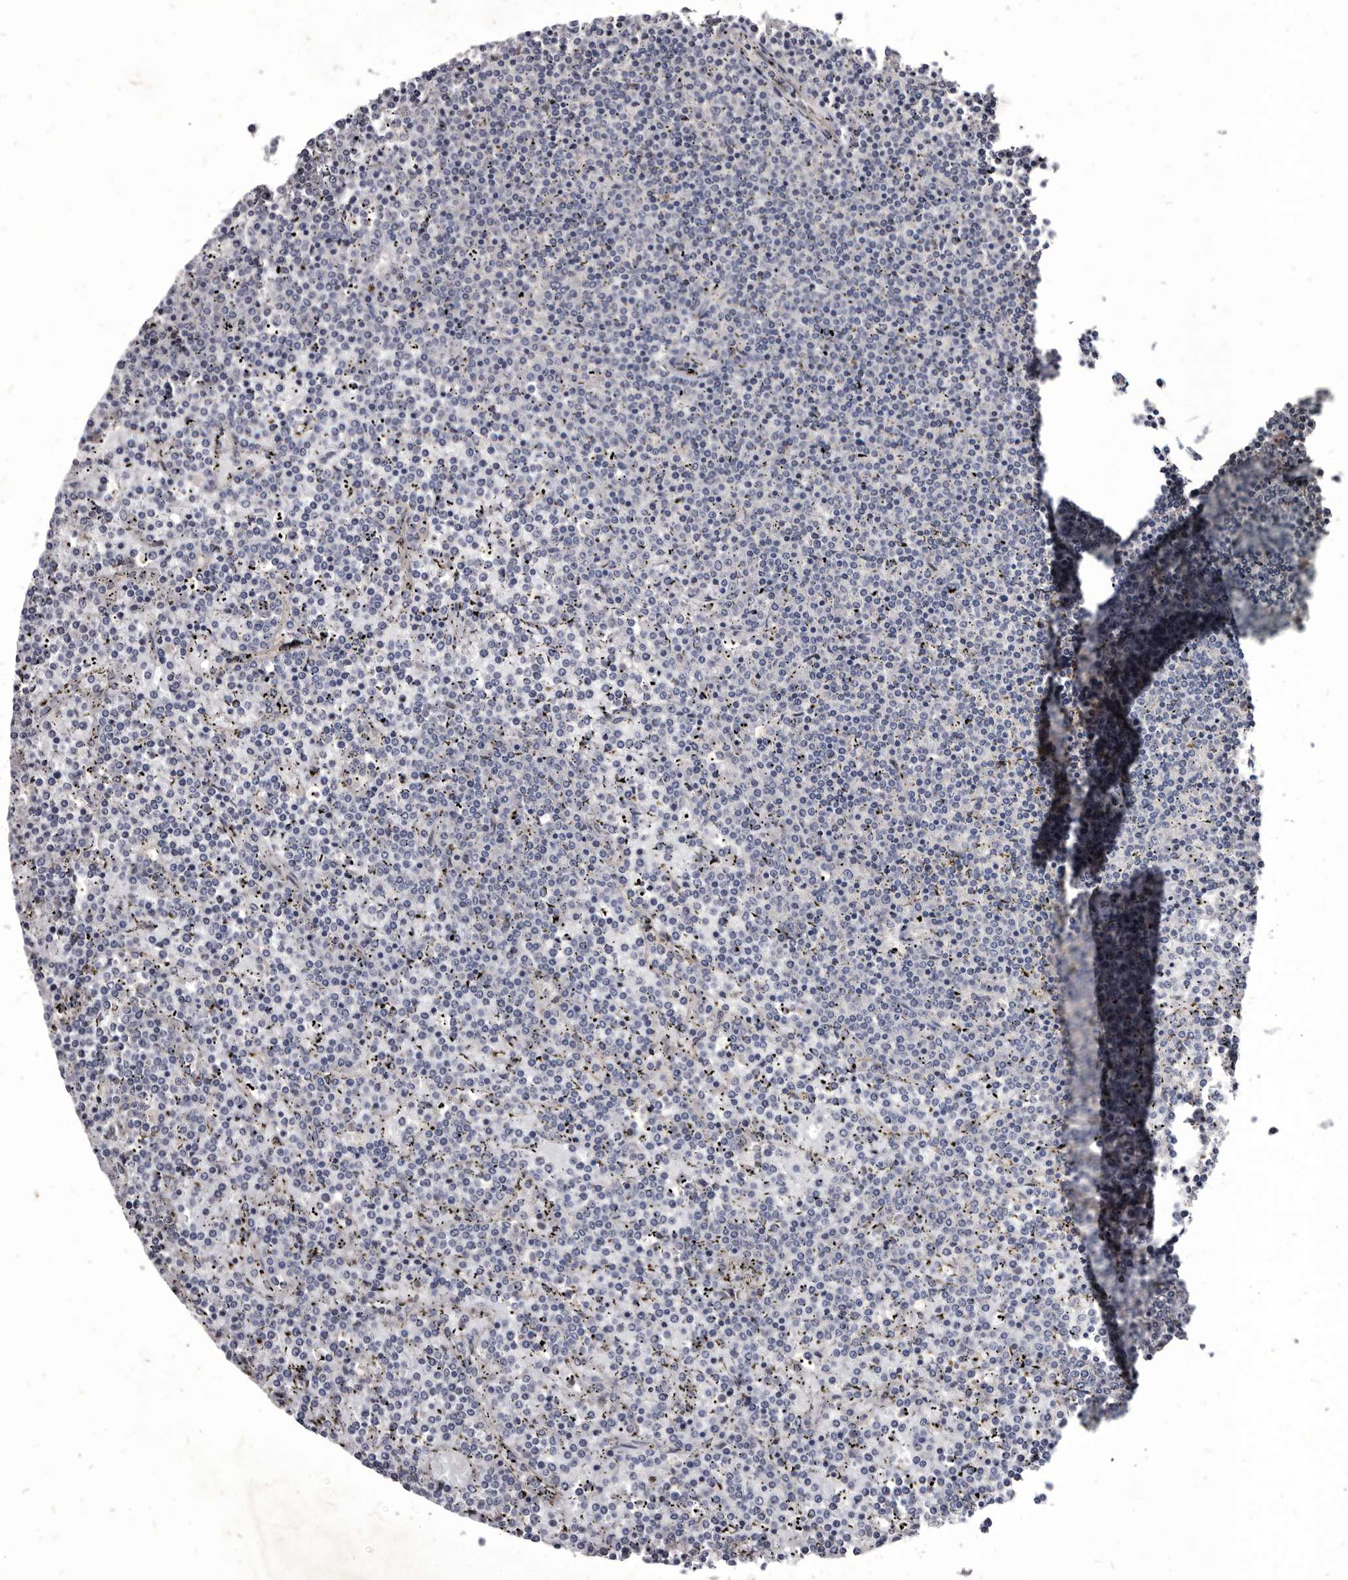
{"staining": {"intensity": "negative", "quantity": "none", "location": "none"}, "tissue": "lymphoma", "cell_type": "Tumor cells", "image_type": "cancer", "snomed": [{"axis": "morphology", "description": "Malignant lymphoma, non-Hodgkin's type, Low grade"}, {"axis": "topography", "description": "Spleen"}], "caption": "DAB (3,3'-diaminobenzidine) immunohistochemical staining of human lymphoma reveals no significant expression in tumor cells. (DAB IHC with hematoxylin counter stain).", "gene": "PROM1", "patient": {"sex": "female", "age": 19}}